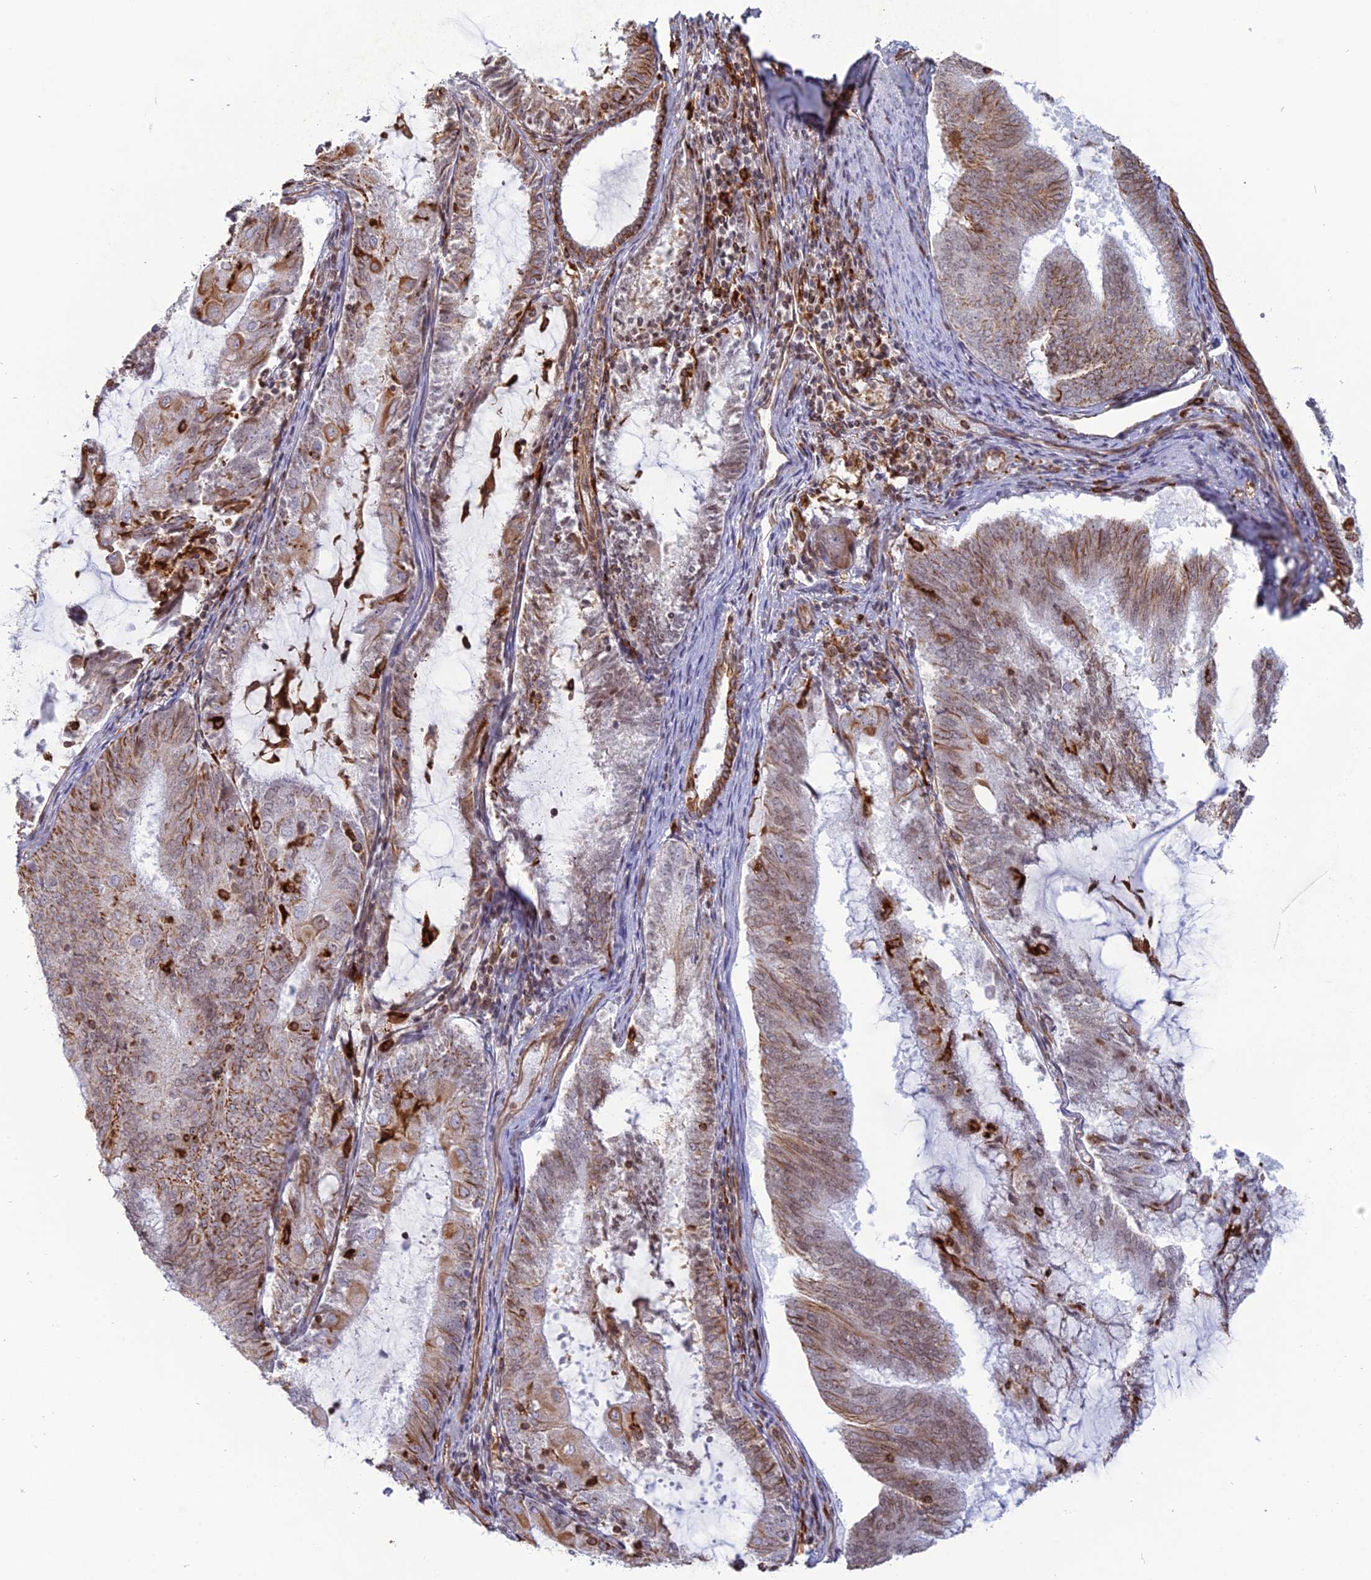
{"staining": {"intensity": "weak", "quantity": "25%-75%", "location": "cytoplasmic/membranous"}, "tissue": "endometrial cancer", "cell_type": "Tumor cells", "image_type": "cancer", "snomed": [{"axis": "morphology", "description": "Adenocarcinoma, NOS"}, {"axis": "topography", "description": "Endometrium"}], "caption": "Human endometrial cancer (adenocarcinoma) stained for a protein (brown) demonstrates weak cytoplasmic/membranous positive expression in about 25%-75% of tumor cells.", "gene": "APOBR", "patient": {"sex": "female", "age": 81}}